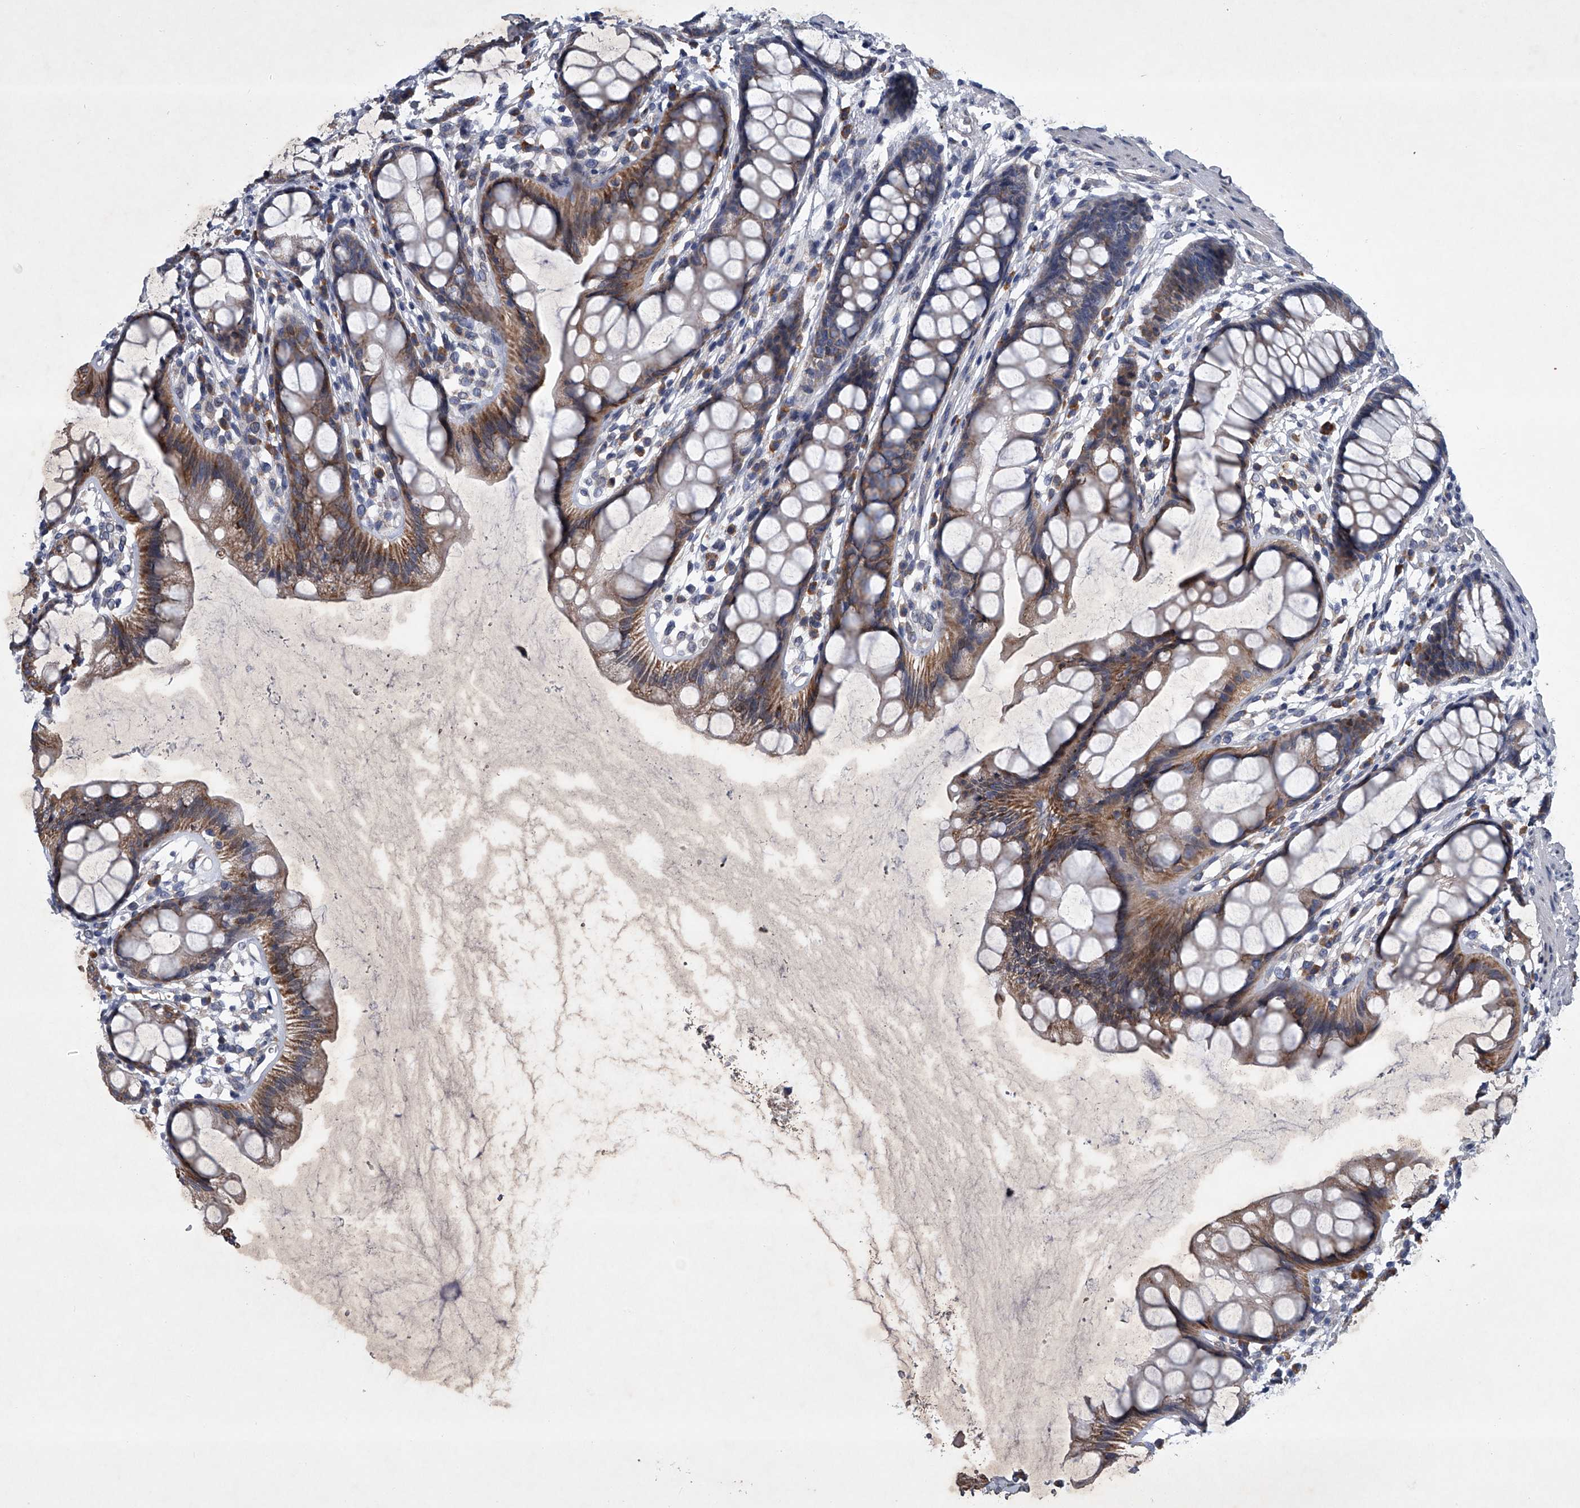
{"staining": {"intensity": "moderate", "quantity": ">75%", "location": "cytoplasmic/membranous"}, "tissue": "rectum", "cell_type": "Glandular cells", "image_type": "normal", "snomed": [{"axis": "morphology", "description": "Normal tissue, NOS"}, {"axis": "topography", "description": "Rectum"}], "caption": "About >75% of glandular cells in normal rectum display moderate cytoplasmic/membranous protein expression as visualized by brown immunohistochemical staining.", "gene": "ABCG1", "patient": {"sex": "female", "age": 65}}